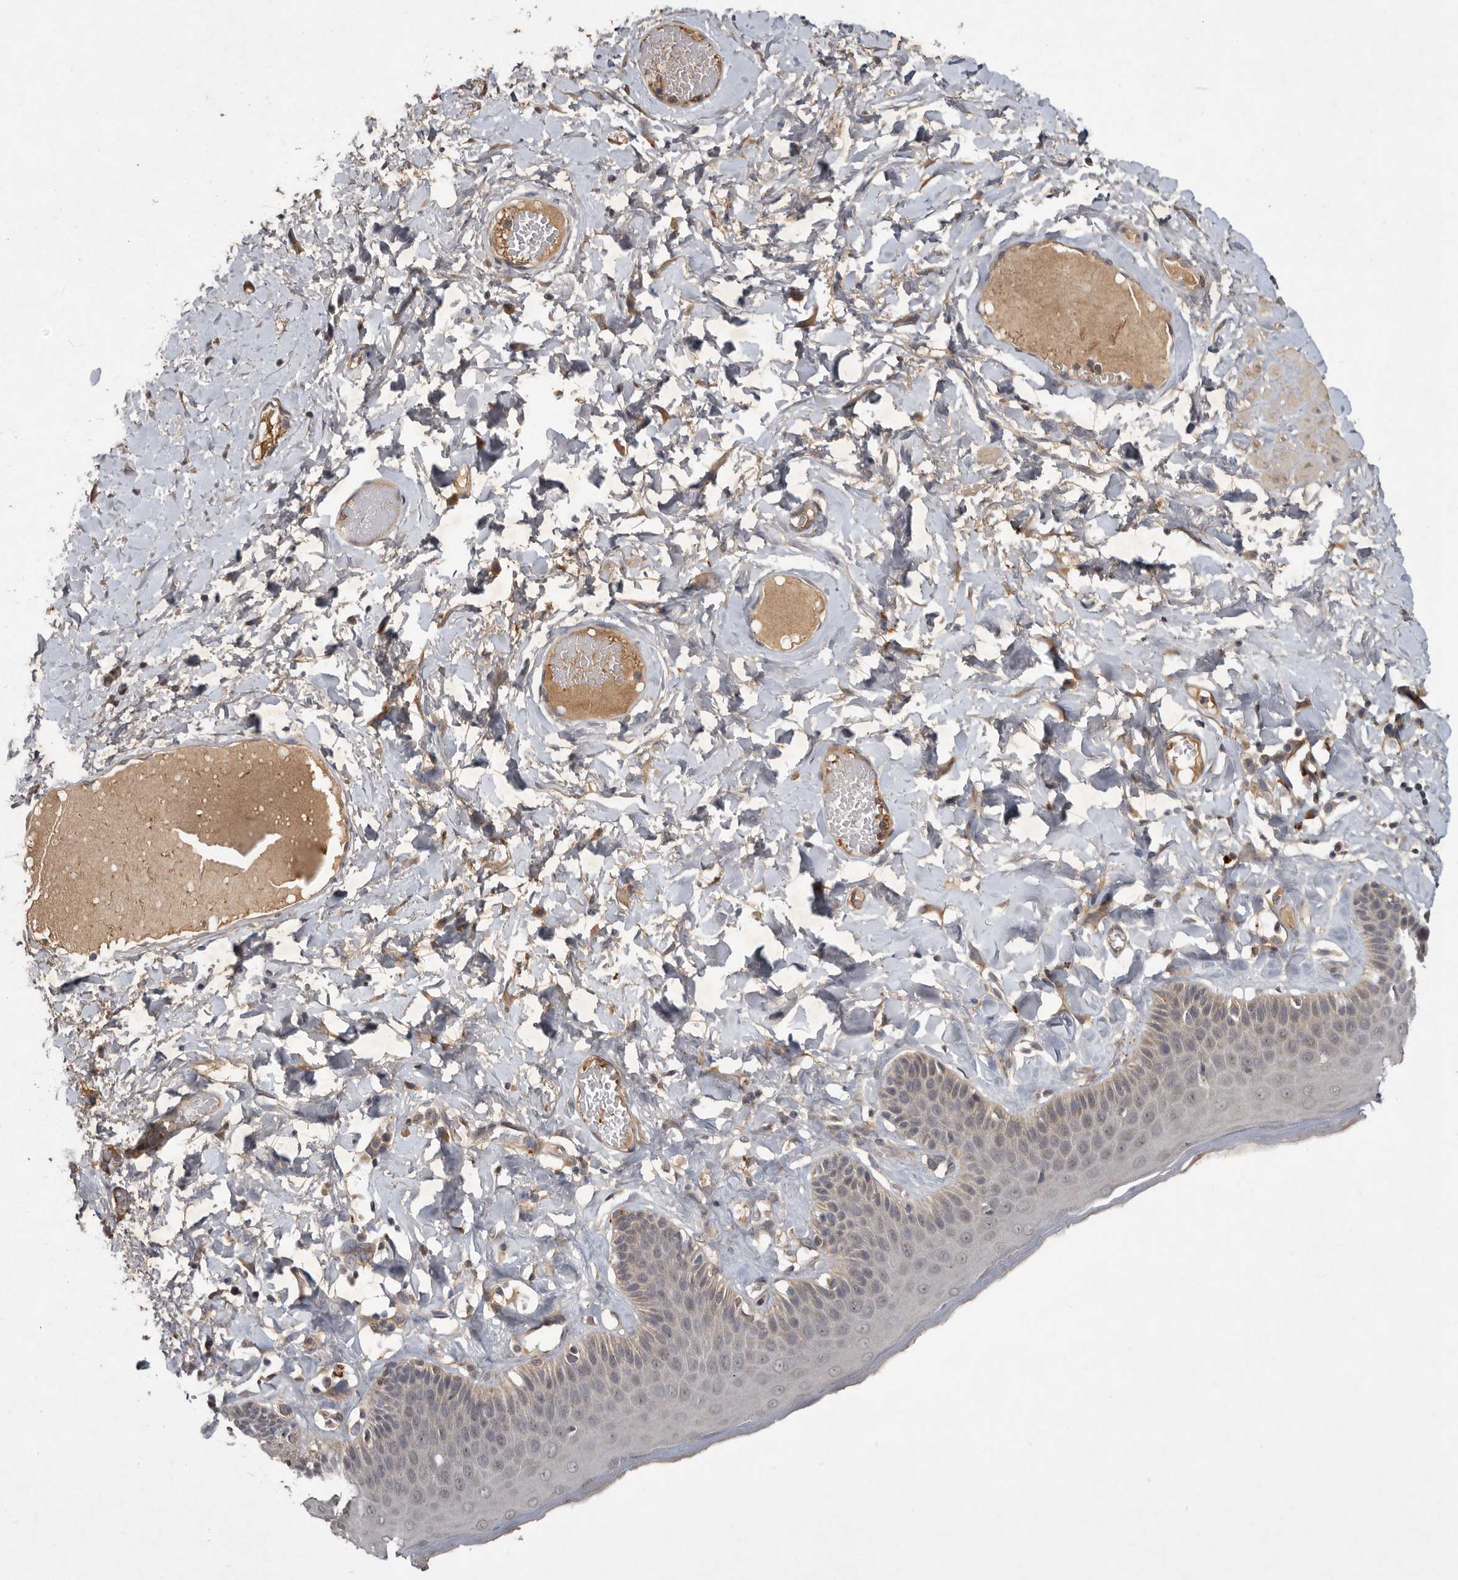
{"staining": {"intensity": "moderate", "quantity": "<25%", "location": "cytoplasmic/membranous"}, "tissue": "skin", "cell_type": "Epidermal cells", "image_type": "normal", "snomed": [{"axis": "morphology", "description": "Normal tissue, NOS"}, {"axis": "topography", "description": "Anal"}], "caption": "High-power microscopy captured an immunohistochemistry image of normal skin, revealing moderate cytoplasmic/membranous positivity in approximately <25% of epidermal cells. (Stains: DAB in brown, nuclei in blue, Microscopy: brightfield microscopy at high magnification).", "gene": "DNAJC28", "patient": {"sex": "male", "age": 69}}